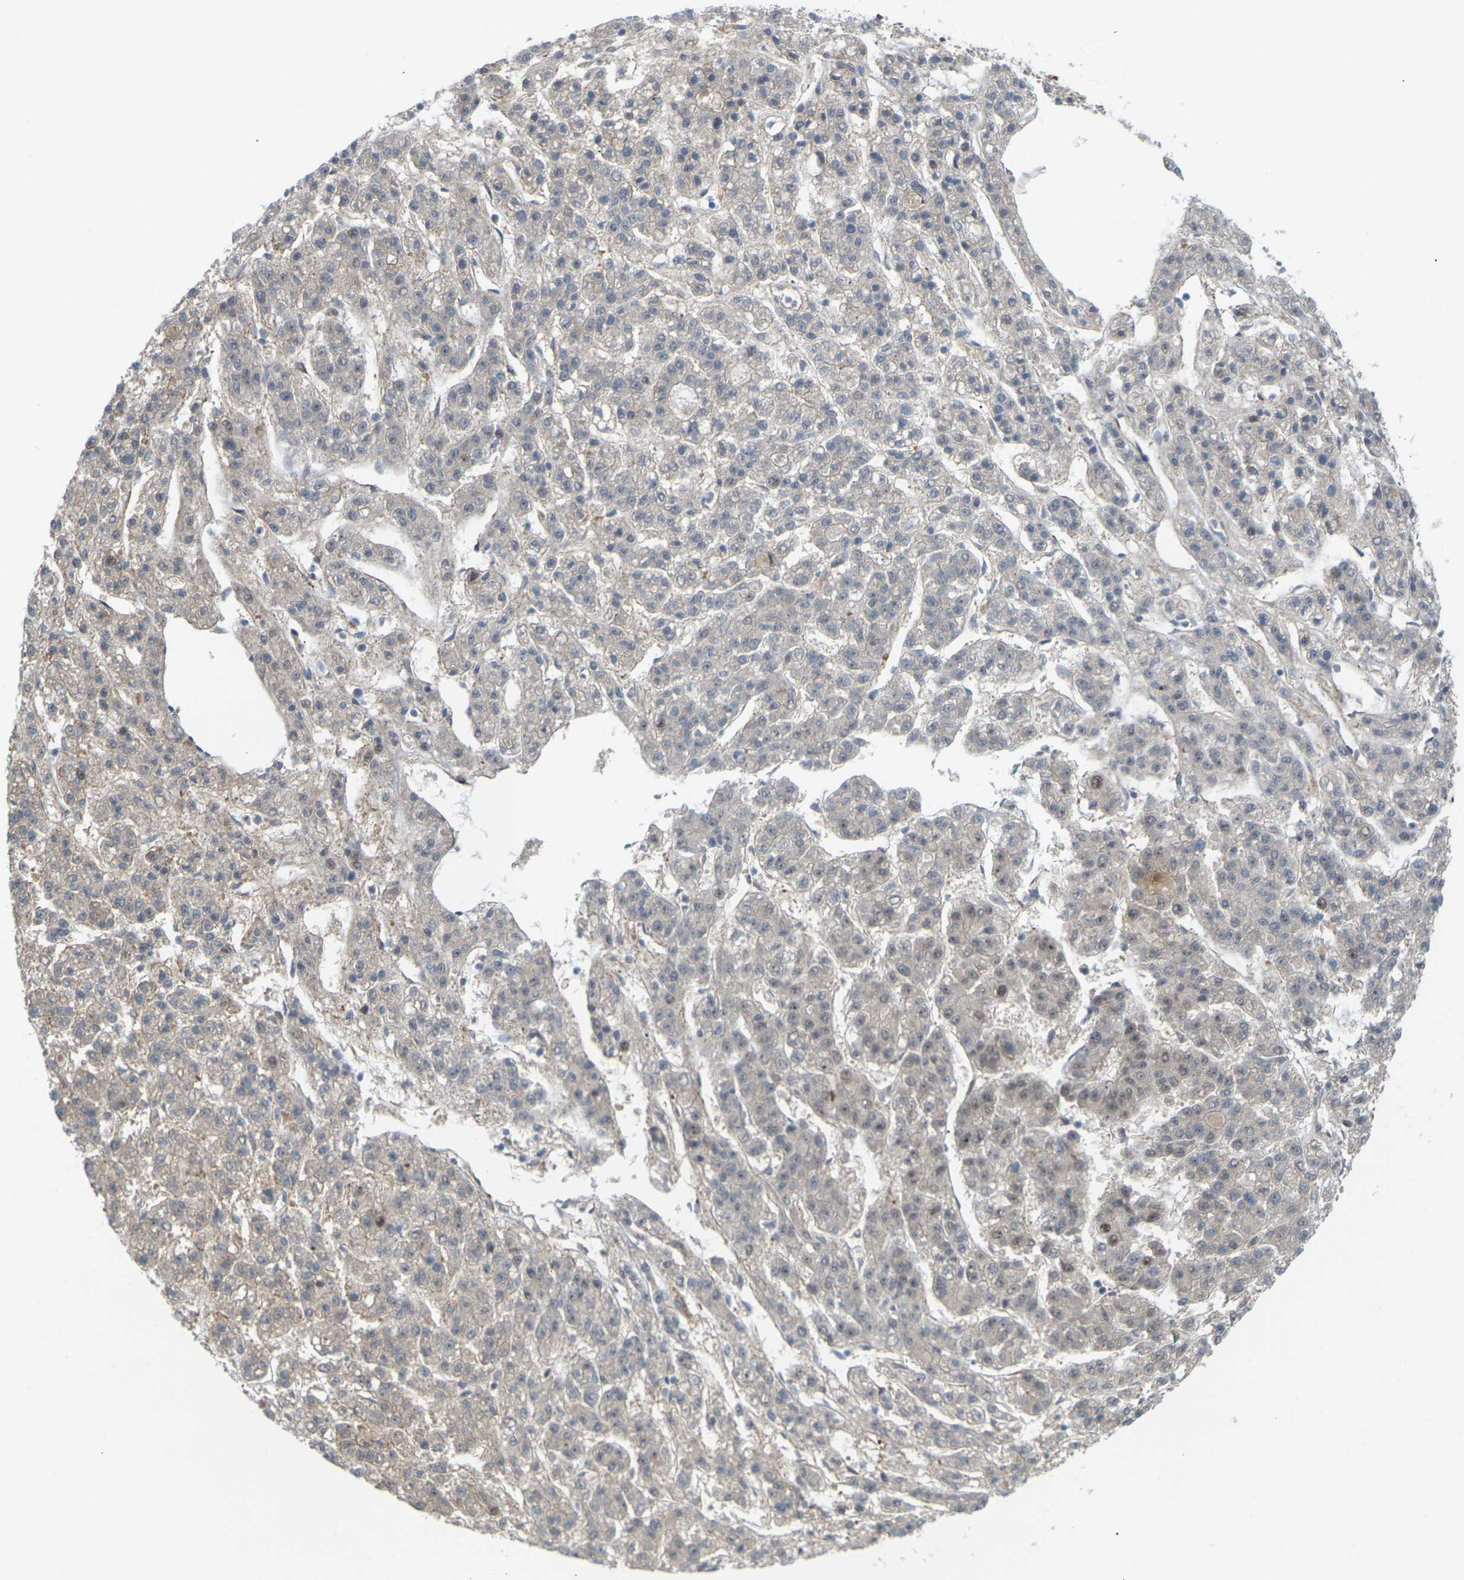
{"staining": {"intensity": "moderate", "quantity": "<25%", "location": "cytoplasmic/membranous,nuclear"}, "tissue": "liver cancer", "cell_type": "Tumor cells", "image_type": "cancer", "snomed": [{"axis": "morphology", "description": "Carcinoma, Hepatocellular, NOS"}, {"axis": "topography", "description": "Liver"}], "caption": "Liver cancer was stained to show a protein in brown. There is low levels of moderate cytoplasmic/membranous and nuclear staining in about <25% of tumor cells.", "gene": "ROBO1", "patient": {"sex": "male", "age": 70}}